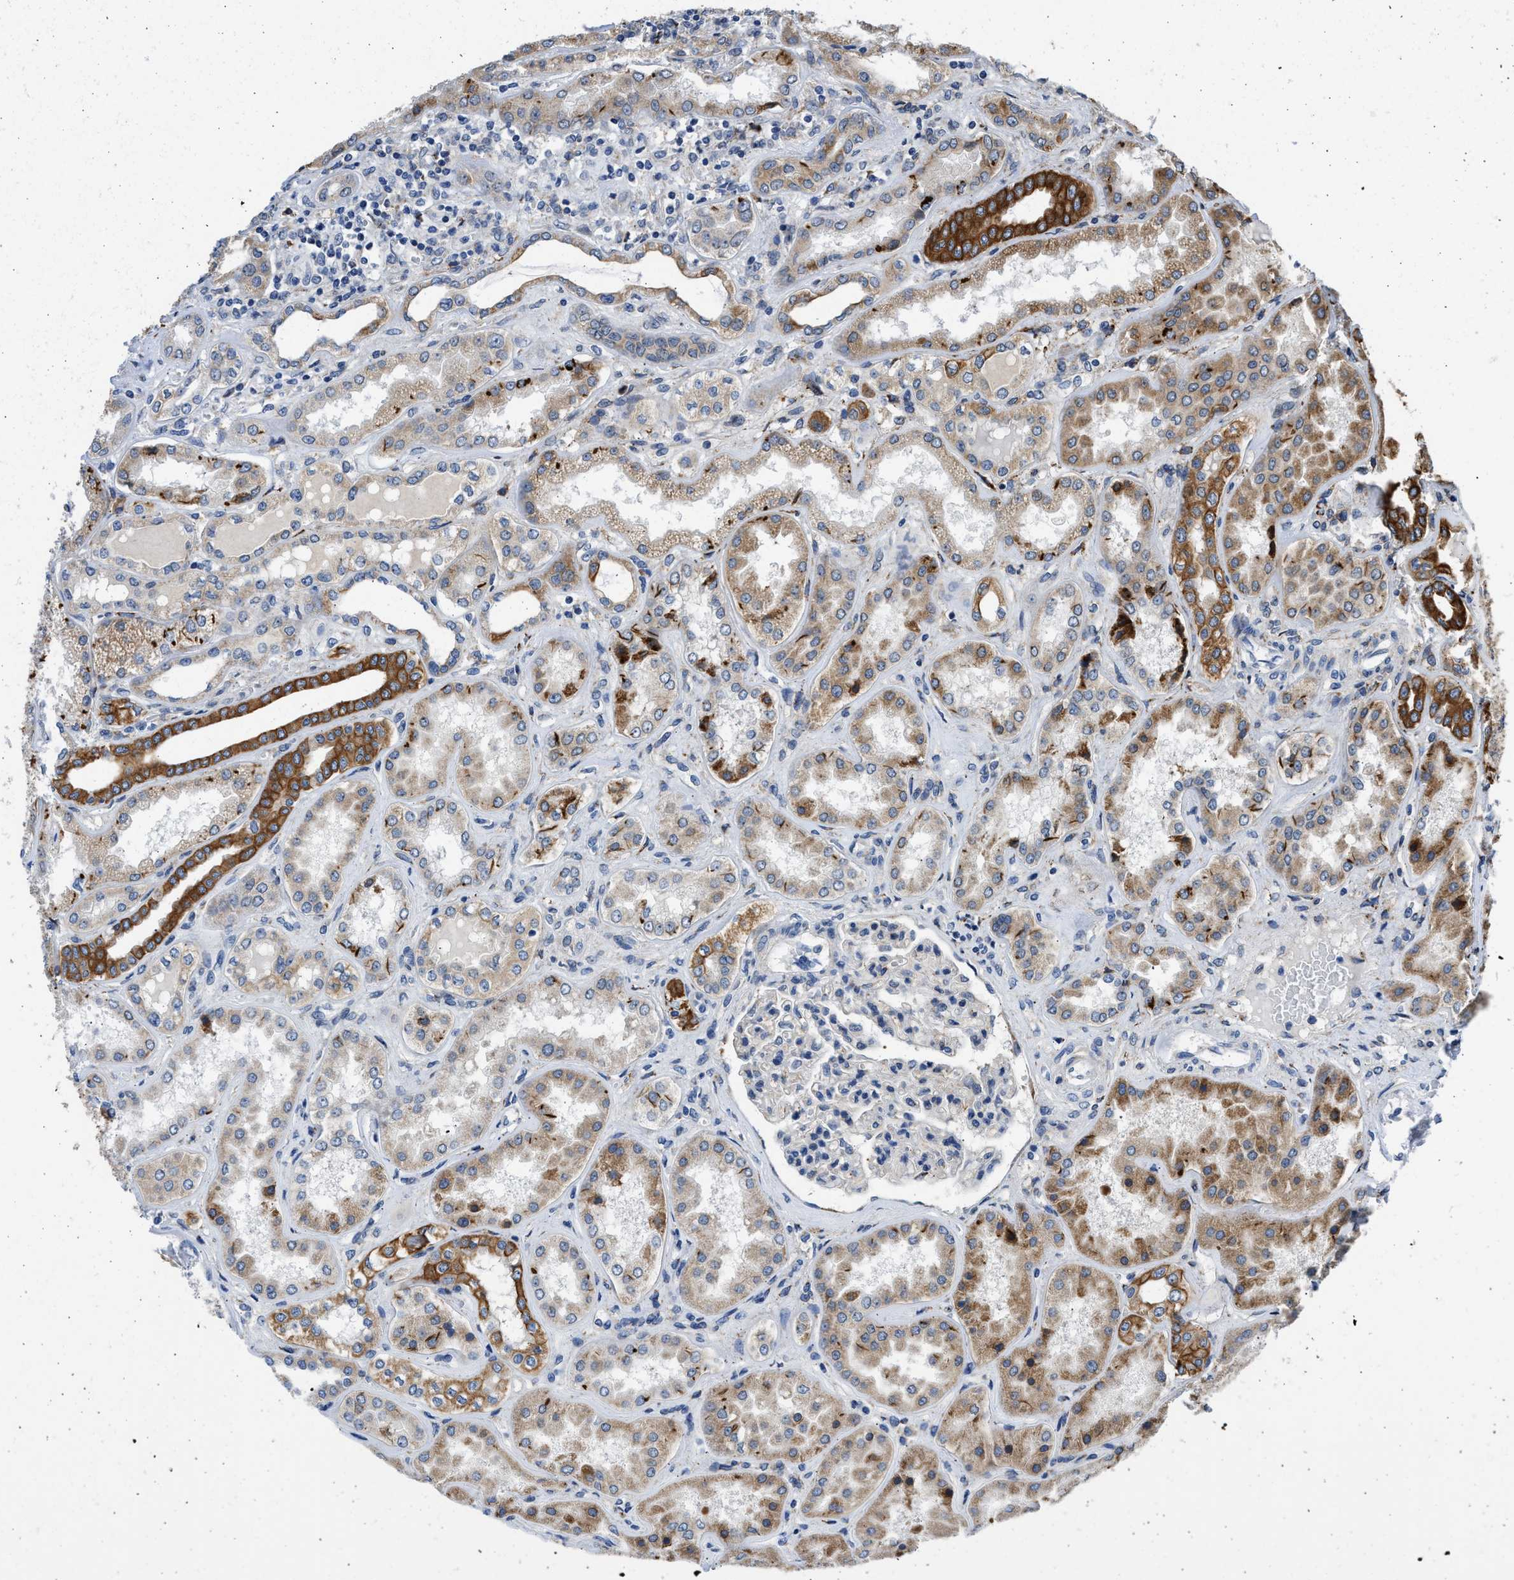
{"staining": {"intensity": "negative", "quantity": "none", "location": "none"}, "tissue": "kidney", "cell_type": "Cells in glomeruli", "image_type": "normal", "snomed": [{"axis": "morphology", "description": "Normal tissue, NOS"}, {"axis": "topography", "description": "Kidney"}], "caption": "DAB immunohistochemical staining of unremarkable kidney shows no significant staining in cells in glomeruli.", "gene": "PLD2", "patient": {"sex": "female", "age": 56}}